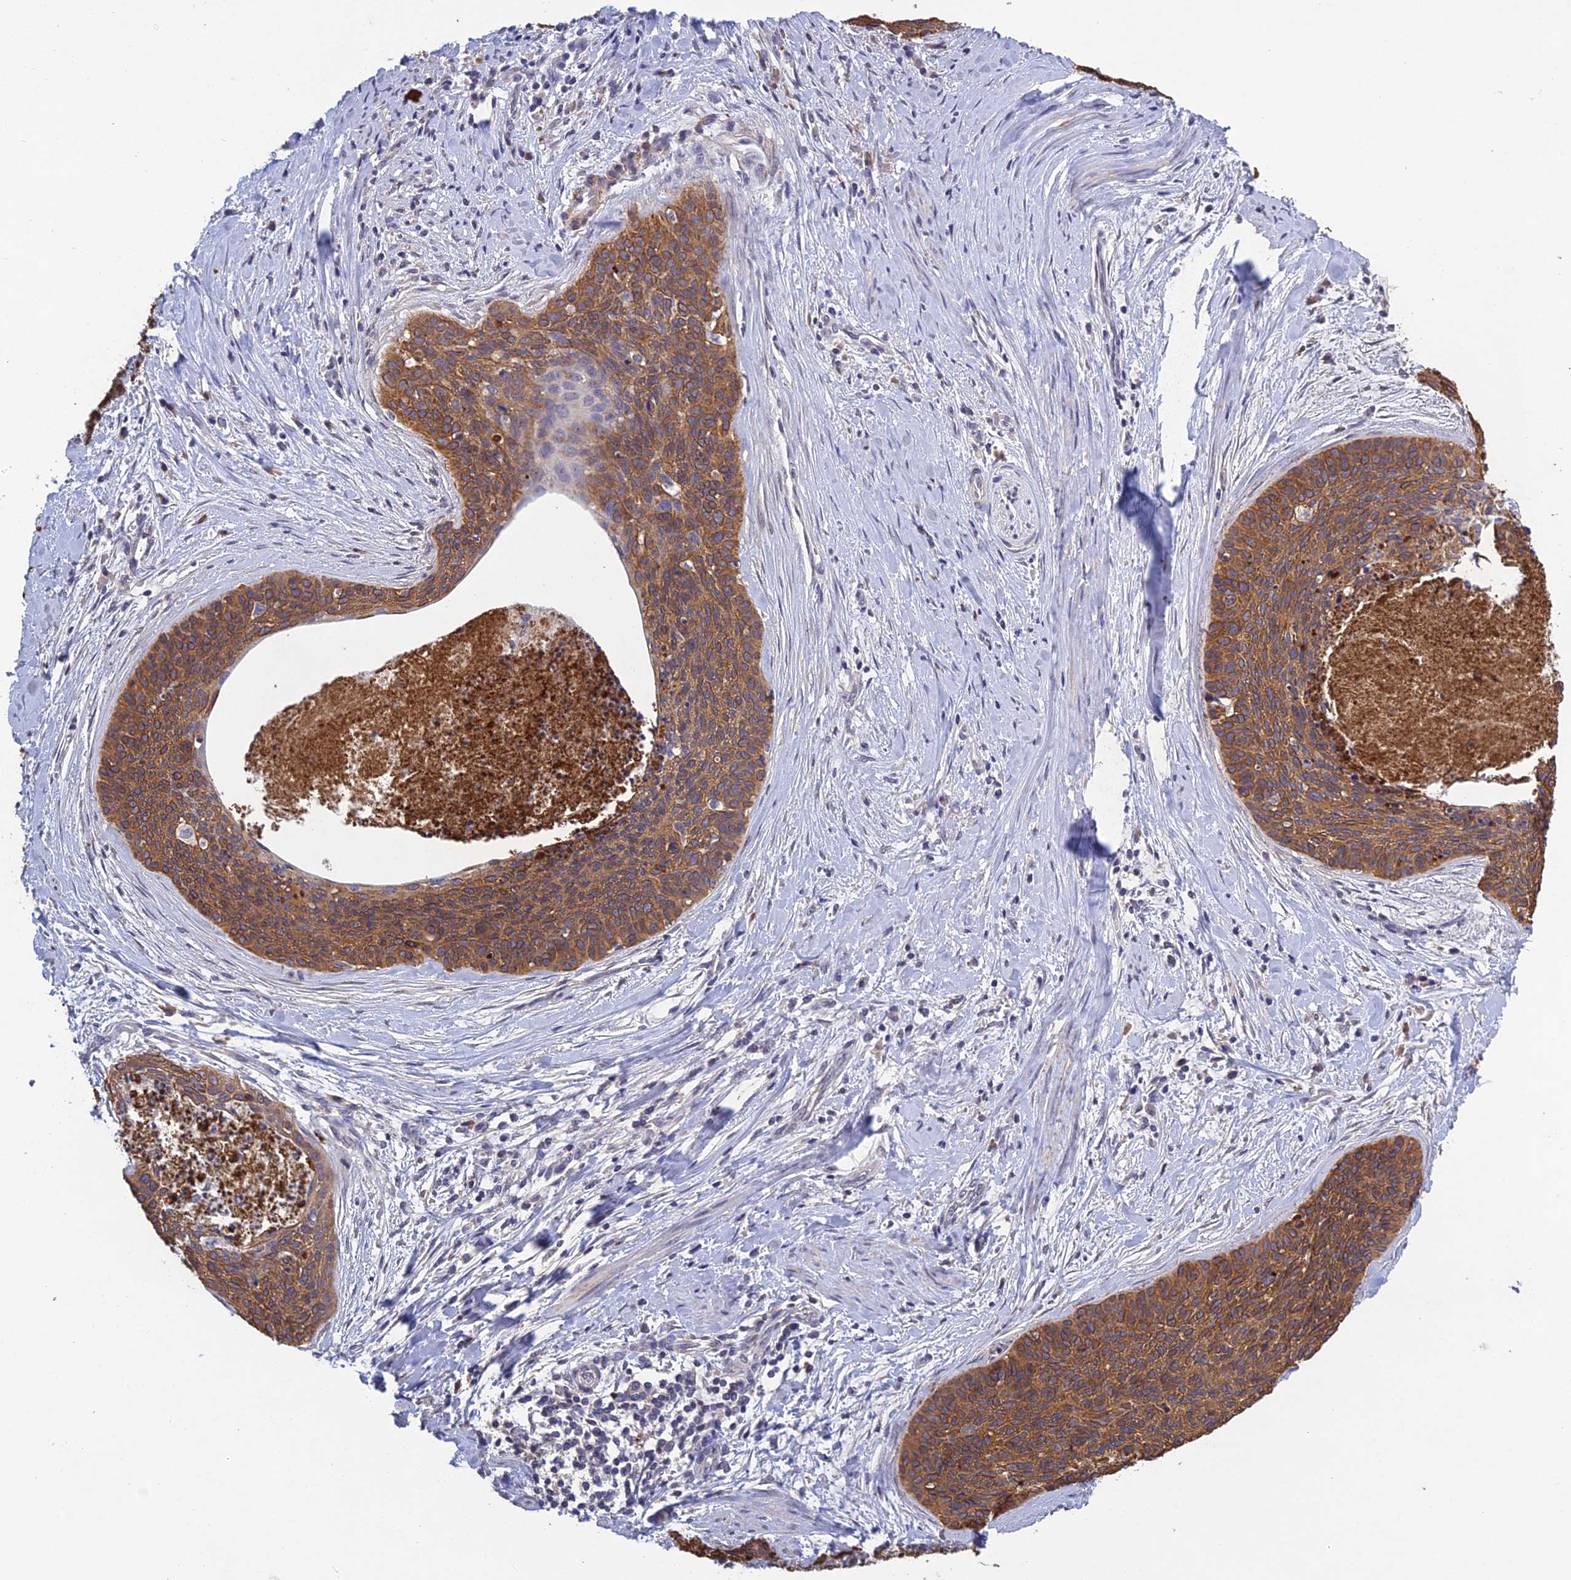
{"staining": {"intensity": "moderate", "quantity": ">75%", "location": "cytoplasmic/membranous"}, "tissue": "cervical cancer", "cell_type": "Tumor cells", "image_type": "cancer", "snomed": [{"axis": "morphology", "description": "Squamous cell carcinoma, NOS"}, {"axis": "topography", "description": "Cervix"}], "caption": "Immunohistochemical staining of cervical cancer (squamous cell carcinoma) displays medium levels of moderate cytoplasmic/membranous staining in approximately >75% of tumor cells.", "gene": "SLC39A13", "patient": {"sex": "female", "age": 55}}